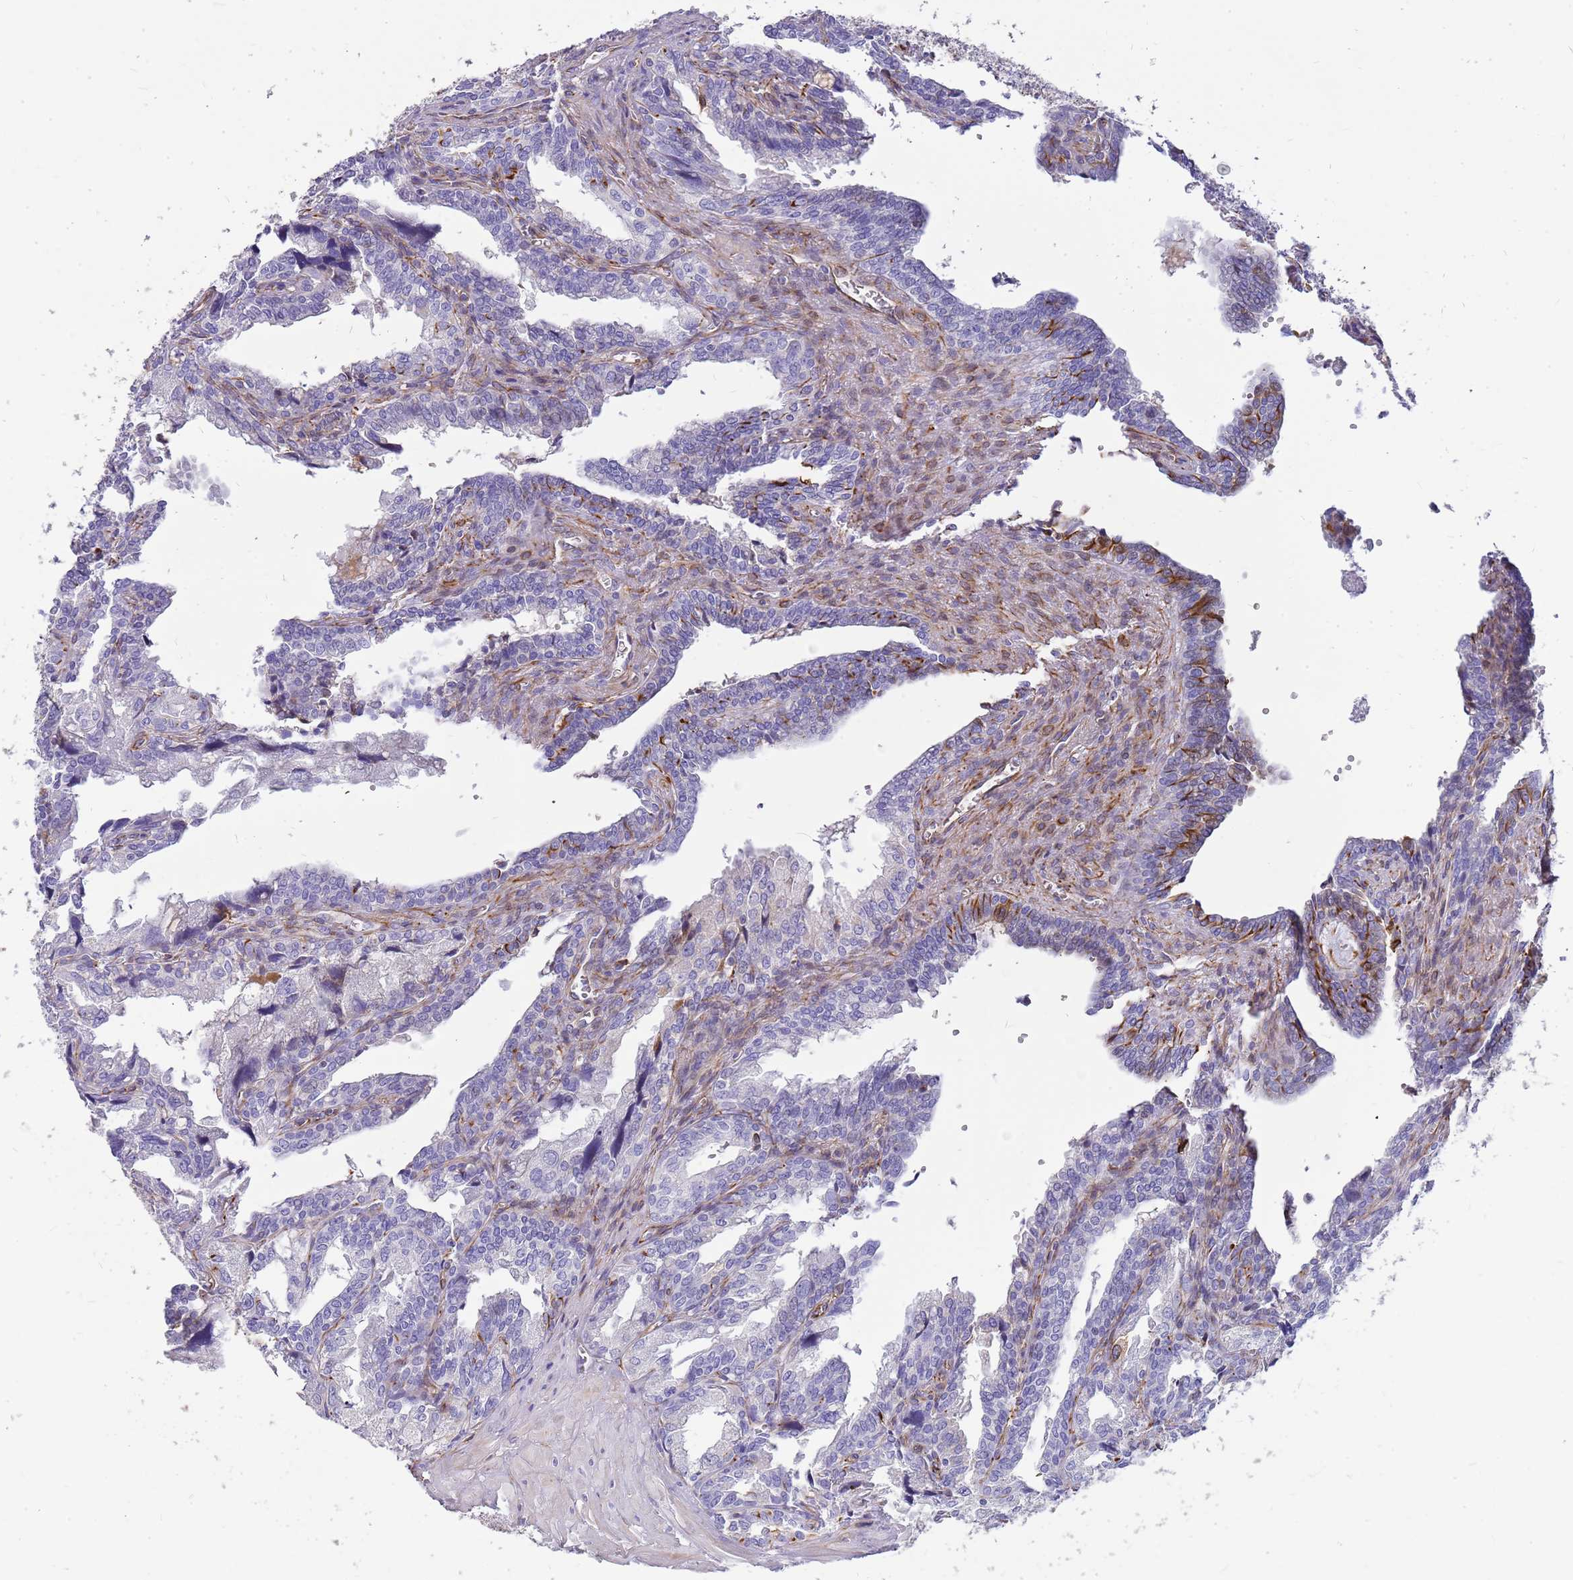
{"staining": {"intensity": "negative", "quantity": "none", "location": "none"}, "tissue": "seminal vesicle", "cell_type": "Glandular cells", "image_type": "normal", "snomed": [{"axis": "morphology", "description": "Normal tissue, NOS"}, {"axis": "topography", "description": "Seminal veicle"}], "caption": "An immunohistochemistry (IHC) photomicrograph of unremarkable seminal vesicle is shown. There is no staining in glandular cells of seminal vesicle.", "gene": "ZDHHC1", "patient": {"sex": "male", "age": 67}}